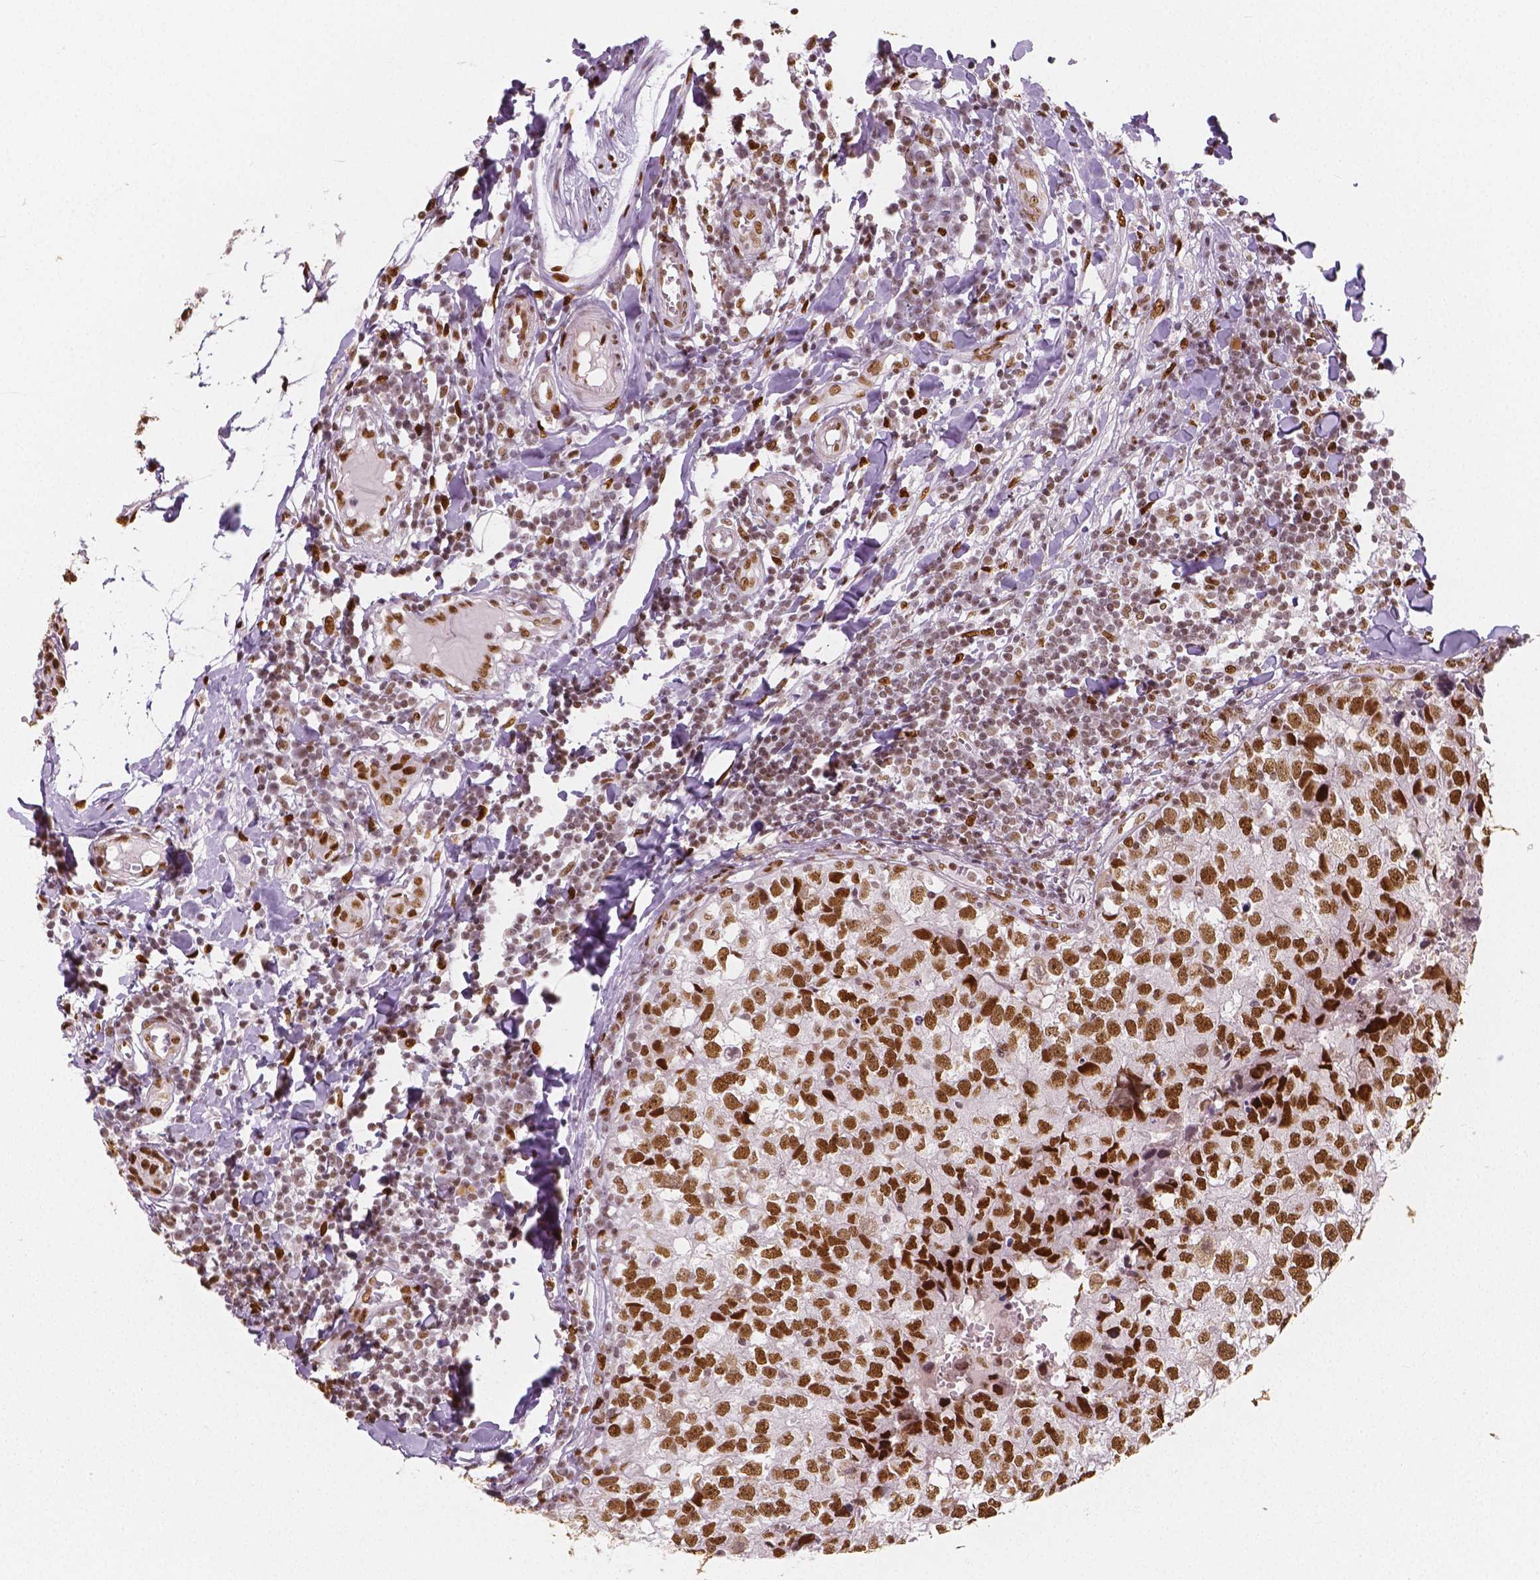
{"staining": {"intensity": "moderate", "quantity": ">75%", "location": "nuclear"}, "tissue": "breast cancer", "cell_type": "Tumor cells", "image_type": "cancer", "snomed": [{"axis": "morphology", "description": "Duct carcinoma"}, {"axis": "topography", "description": "Breast"}], "caption": "This is a photomicrograph of immunohistochemistry (IHC) staining of breast cancer, which shows moderate staining in the nuclear of tumor cells.", "gene": "NUCKS1", "patient": {"sex": "female", "age": 30}}